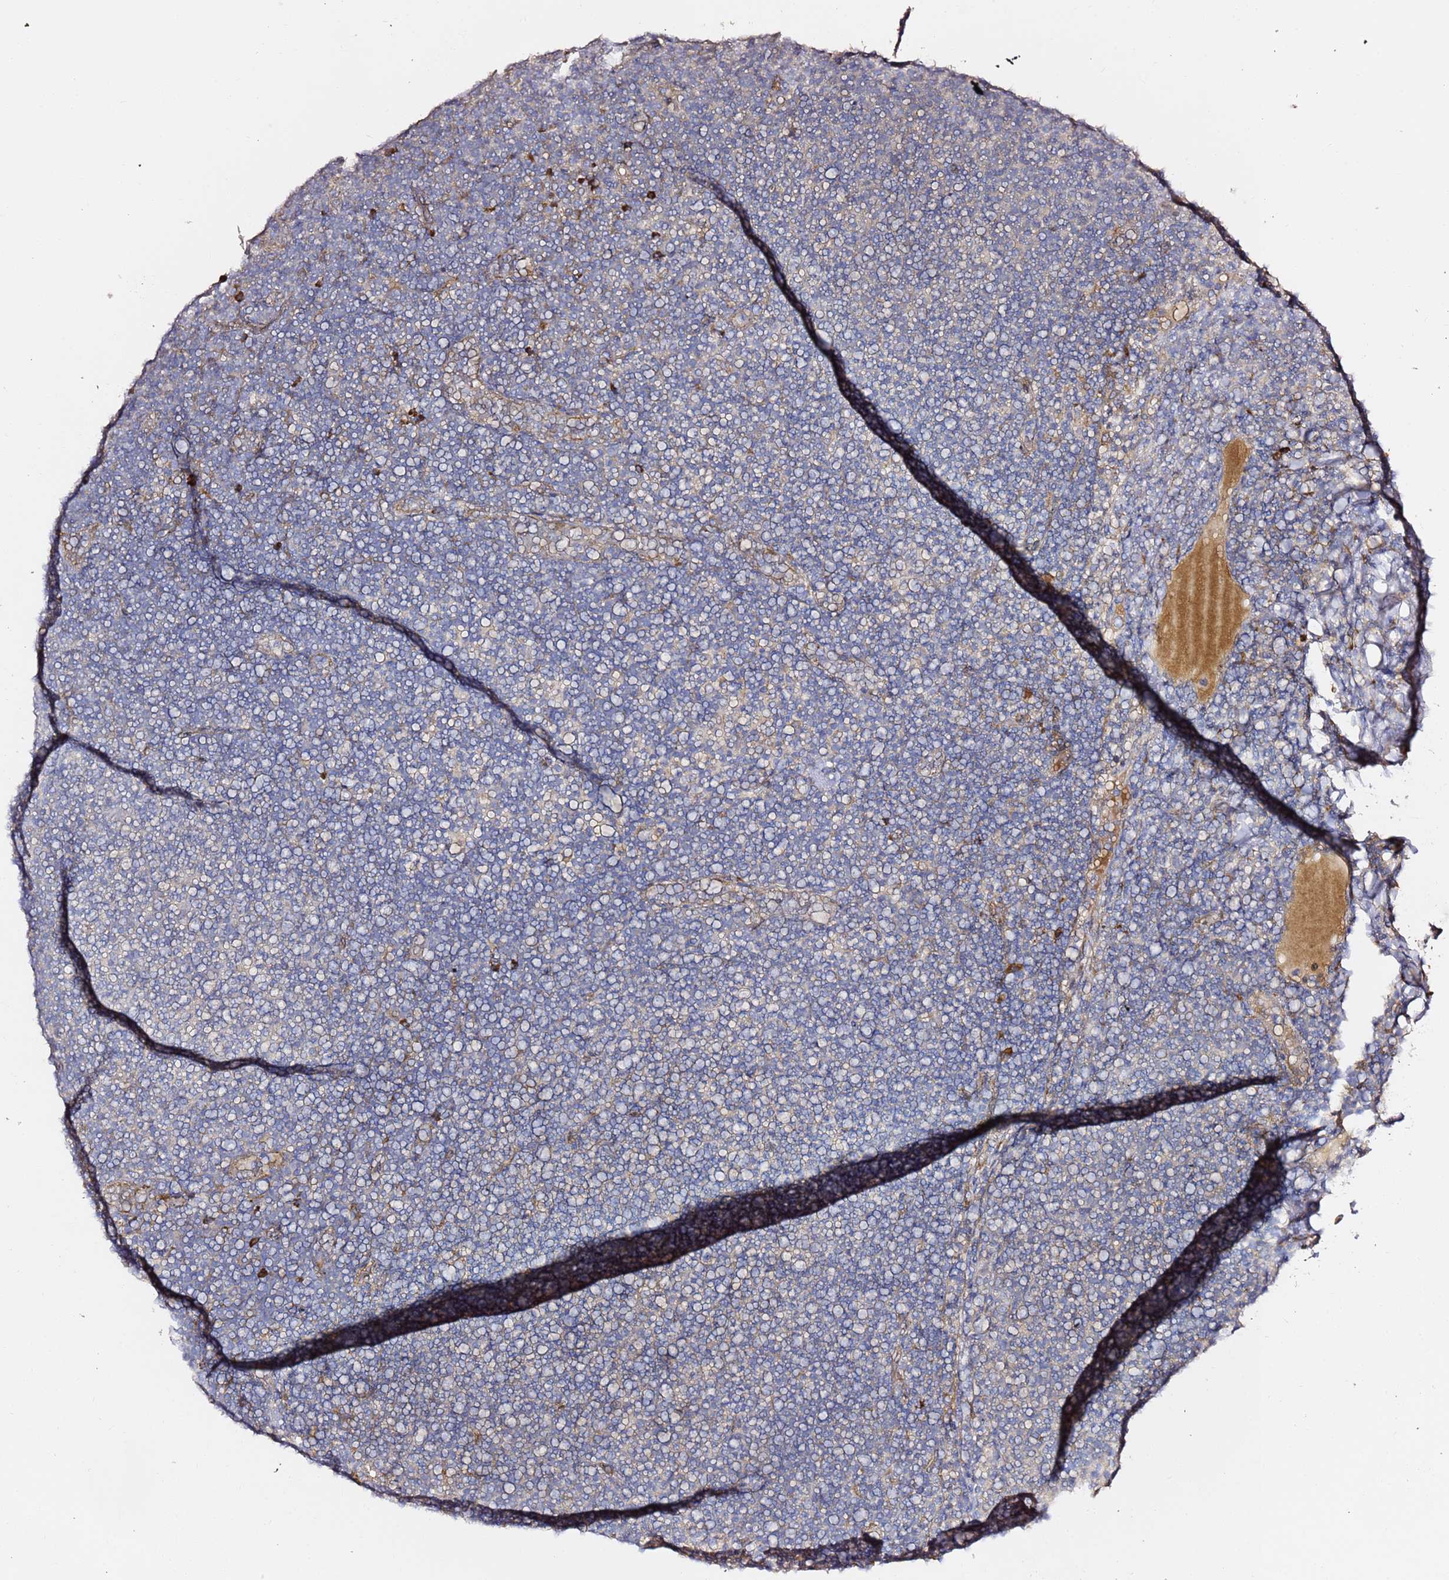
{"staining": {"intensity": "negative", "quantity": "none", "location": "none"}, "tissue": "lymphoma", "cell_type": "Tumor cells", "image_type": "cancer", "snomed": [{"axis": "morphology", "description": "Malignant lymphoma, non-Hodgkin's type, Low grade"}, {"axis": "topography", "description": "Lymph node"}], "caption": "Lymphoma stained for a protein using immunohistochemistry shows no positivity tumor cells.", "gene": "HSD17B7", "patient": {"sex": "male", "age": 66}}